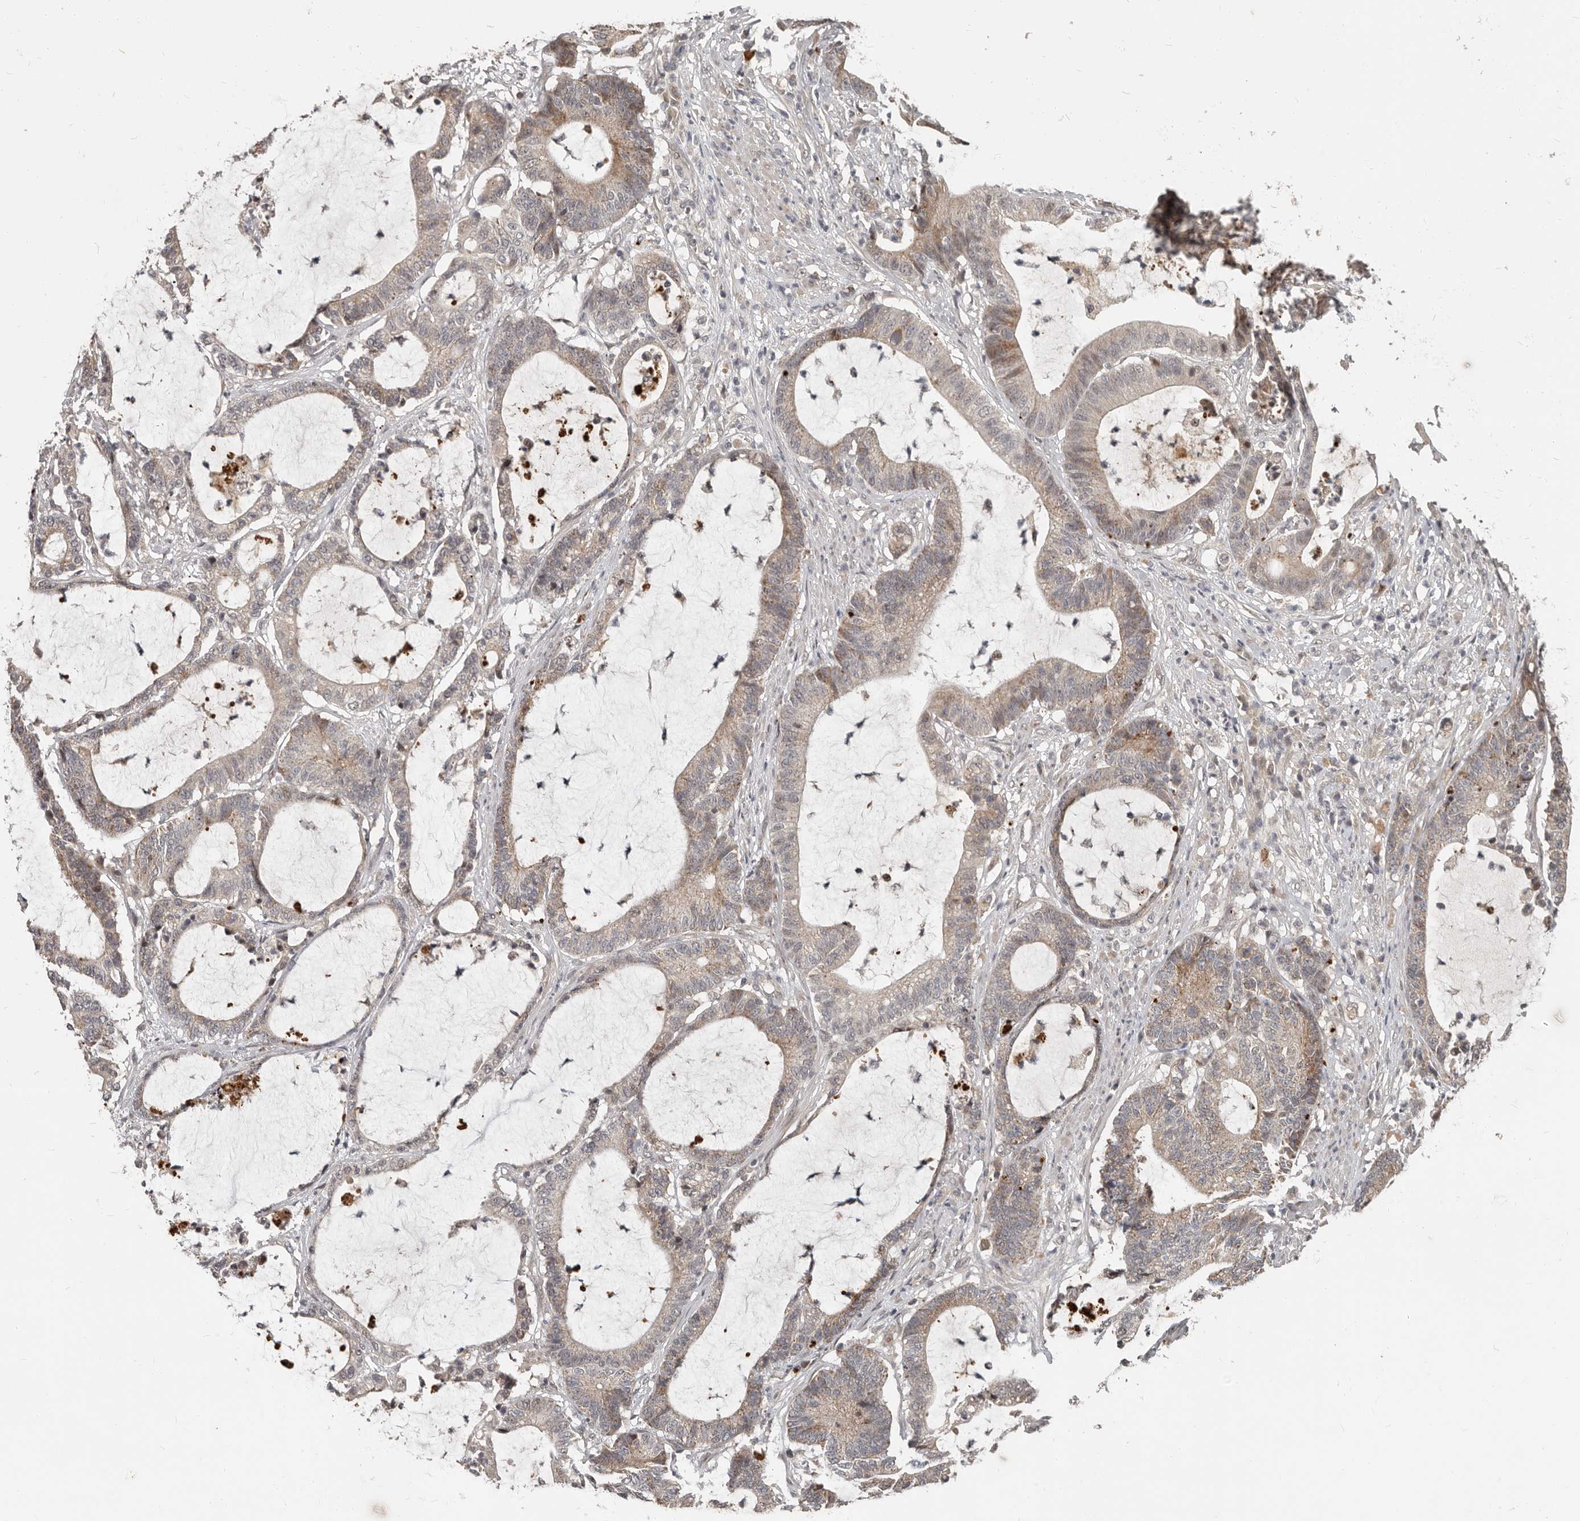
{"staining": {"intensity": "moderate", "quantity": "<25%", "location": "cytoplasmic/membranous"}, "tissue": "colorectal cancer", "cell_type": "Tumor cells", "image_type": "cancer", "snomed": [{"axis": "morphology", "description": "Adenocarcinoma, NOS"}, {"axis": "topography", "description": "Colon"}], "caption": "Immunohistochemical staining of human adenocarcinoma (colorectal) exhibits low levels of moderate cytoplasmic/membranous protein positivity in approximately <25% of tumor cells. The staining was performed using DAB, with brown indicating positive protein expression. Nuclei are stained blue with hematoxylin.", "gene": "APOL6", "patient": {"sex": "female", "age": 84}}